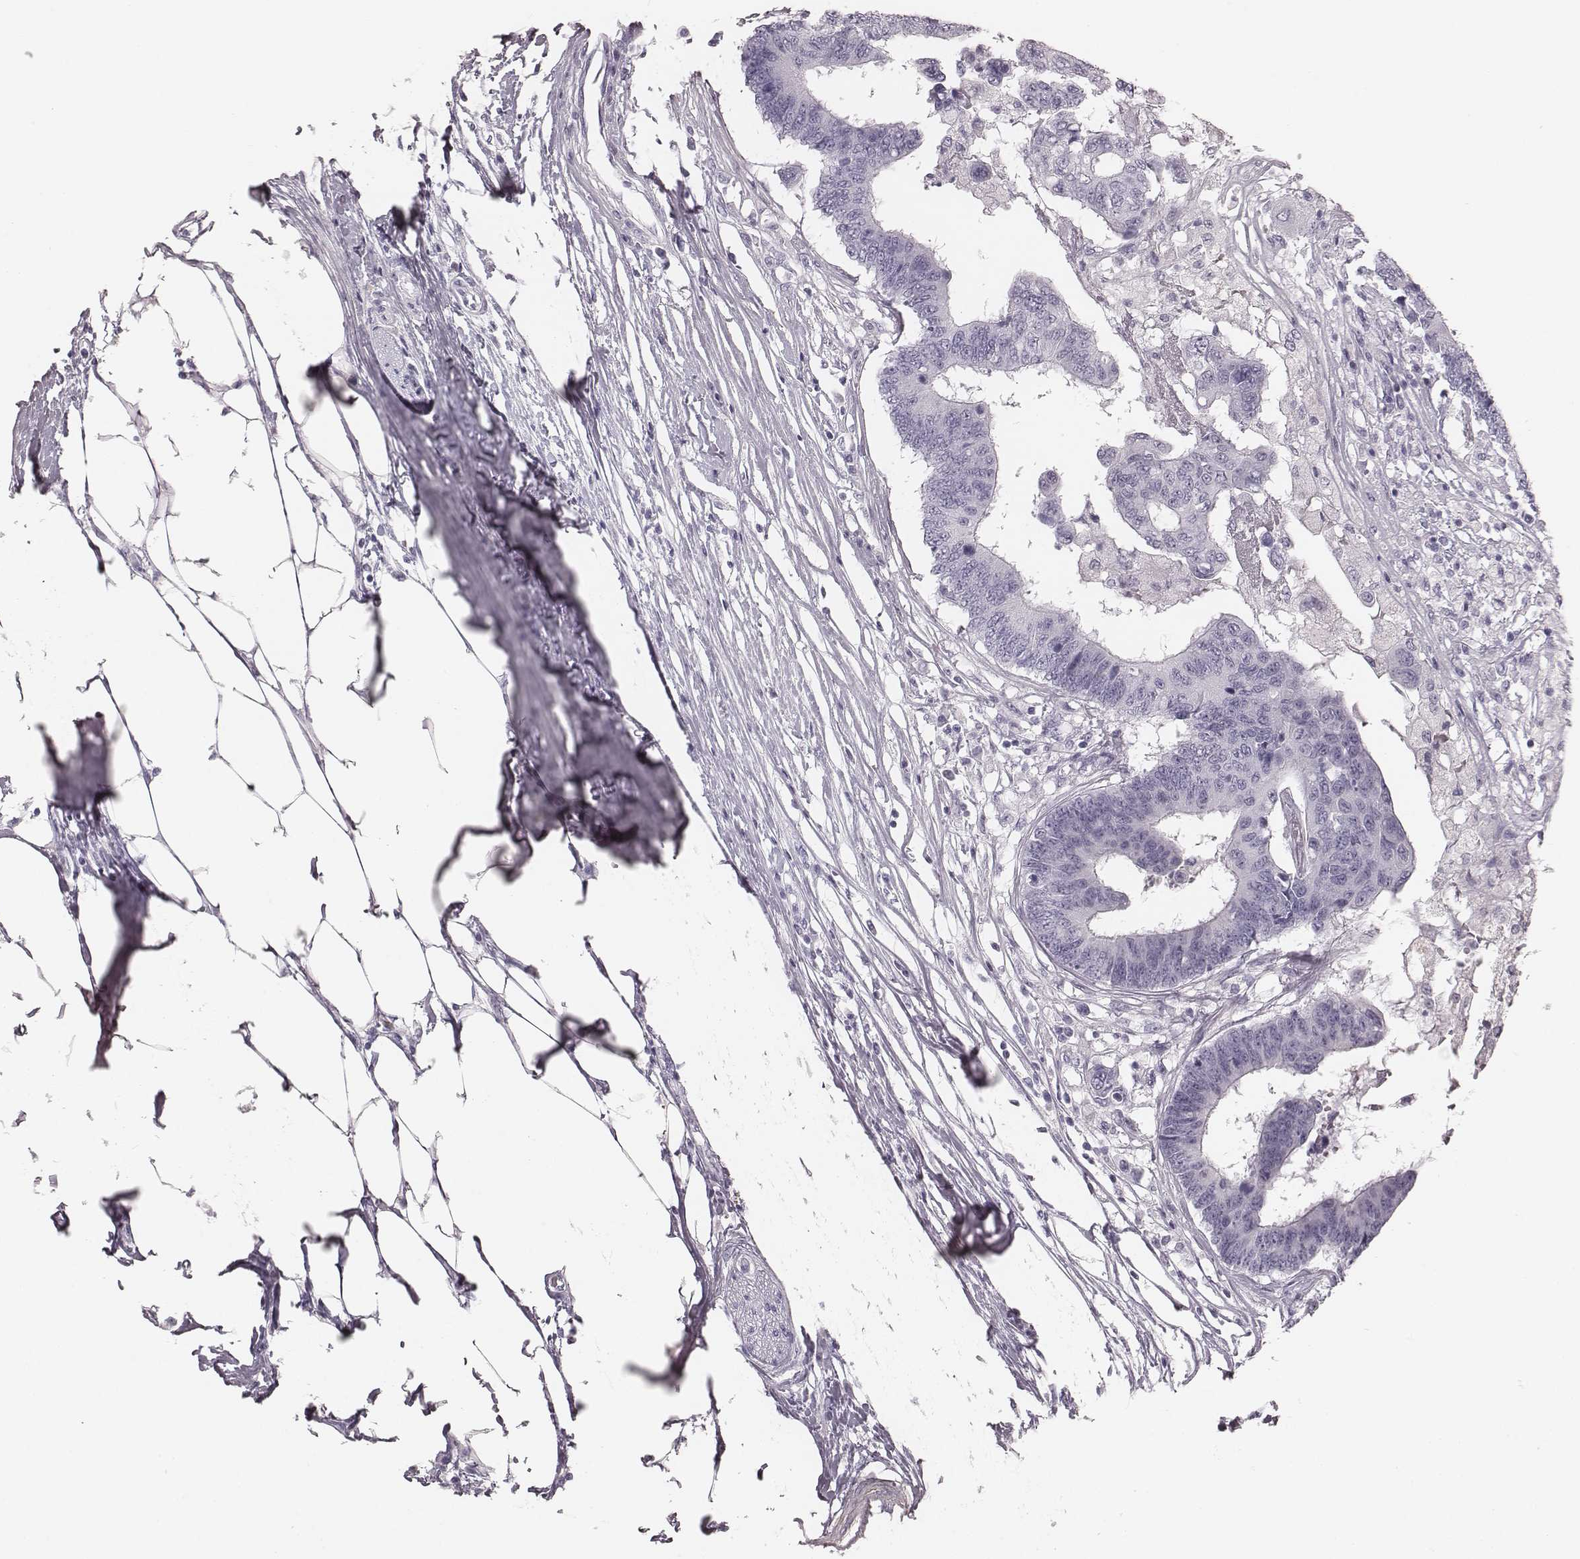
{"staining": {"intensity": "negative", "quantity": "none", "location": "none"}, "tissue": "colorectal cancer", "cell_type": "Tumor cells", "image_type": "cancer", "snomed": [{"axis": "morphology", "description": "Adenocarcinoma, NOS"}, {"axis": "topography", "description": "Colon"}], "caption": "The photomicrograph exhibits no significant expression in tumor cells of adenocarcinoma (colorectal).", "gene": "KRT74", "patient": {"sex": "female", "age": 48}}